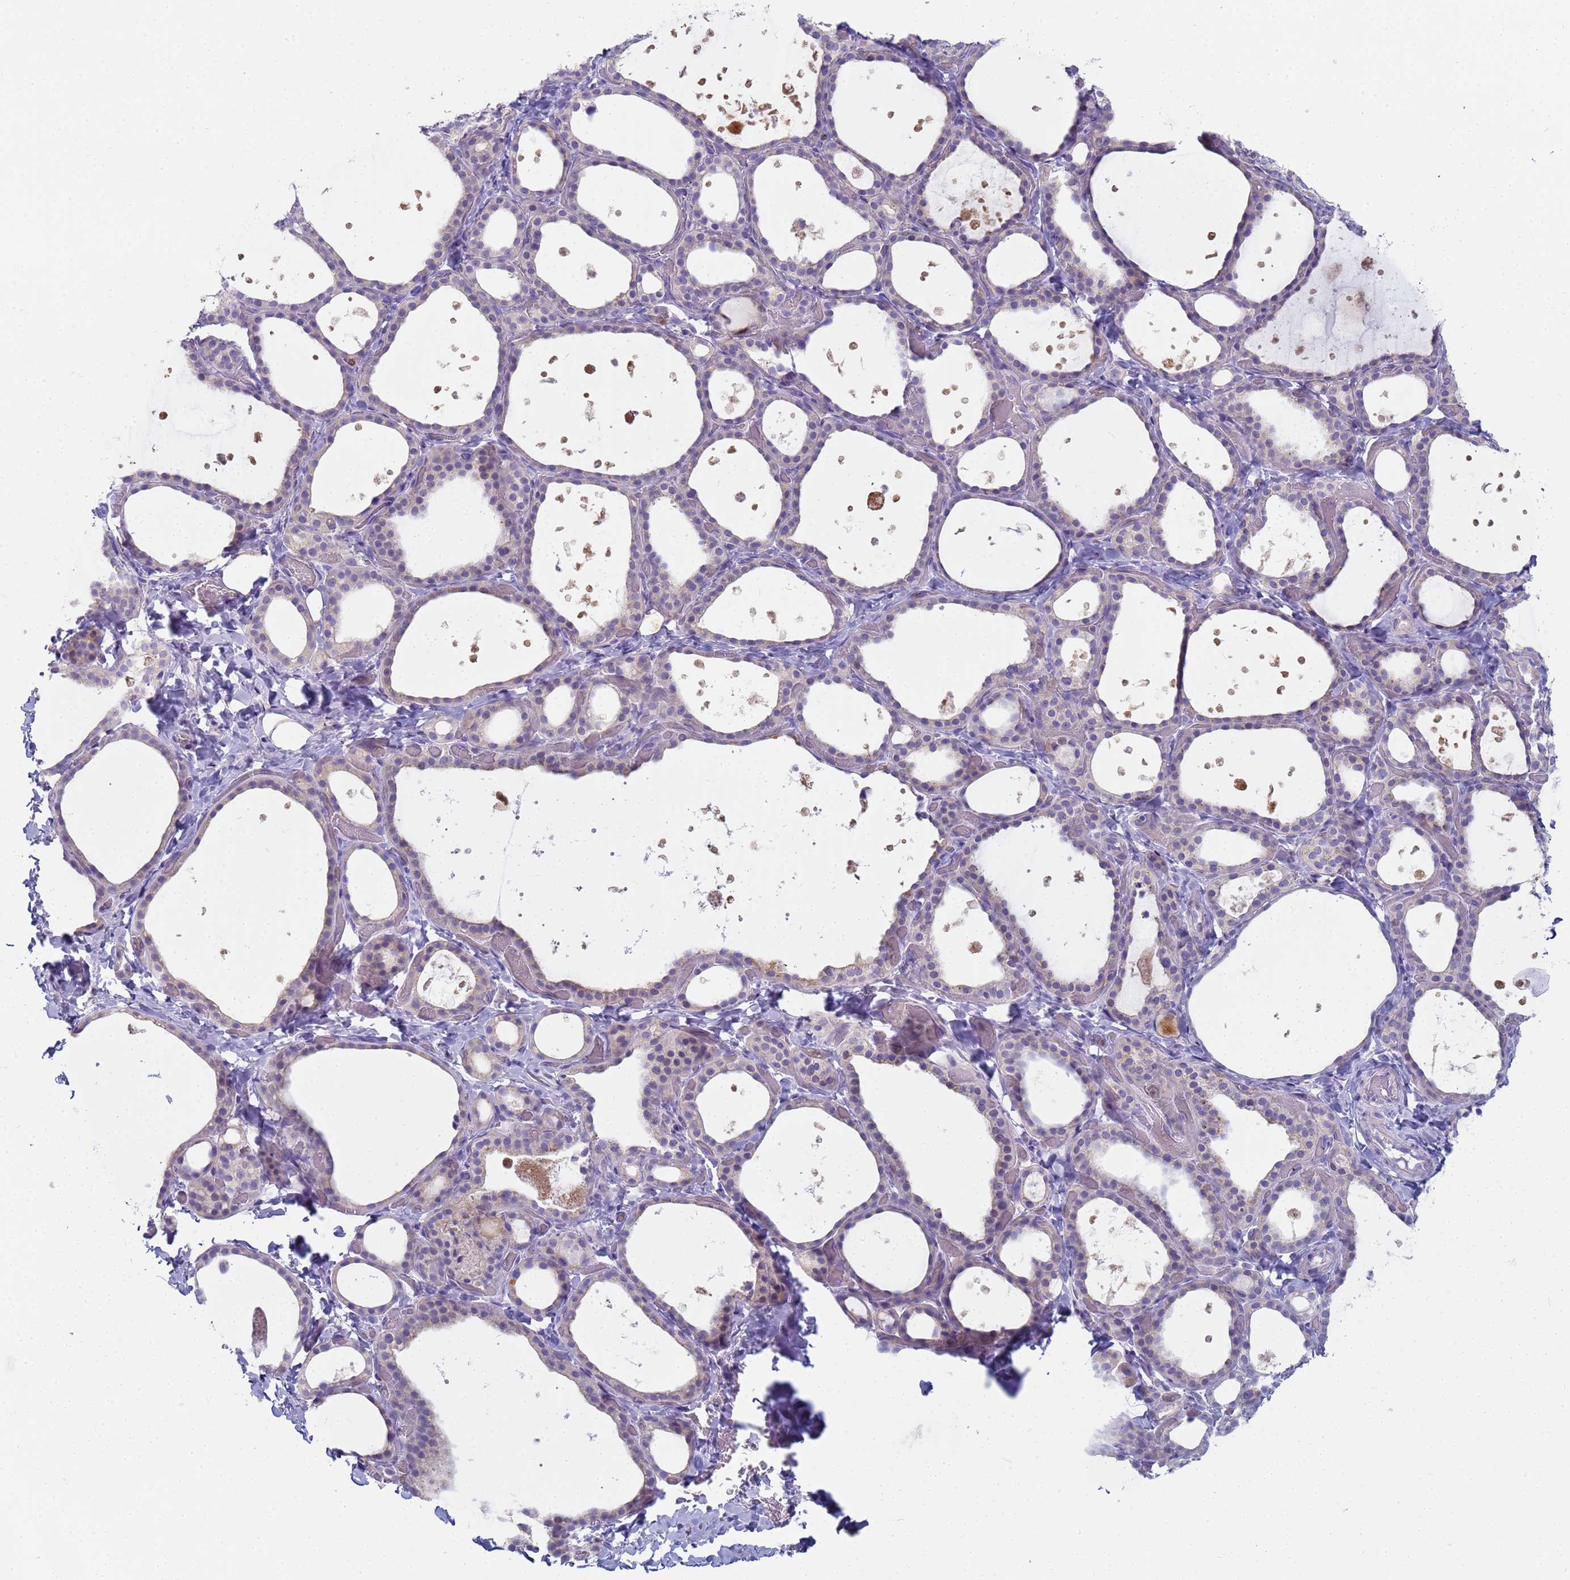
{"staining": {"intensity": "negative", "quantity": "none", "location": "none"}, "tissue": "thyroid gland", "cell_type": "Glandular cells", "image_type": "normal", "snomed": [{"axis": "morphology", "description": "Normal tissue, NOS"}, {"axis": "topography", "description": "Thyroid gland"}], "caption": "Normal thyroid gland was stained to show a protein in brown. There is no significant positivity in glandular cells.", "gene": "CR1", "patient": {"sex": "female", "age": 44}}